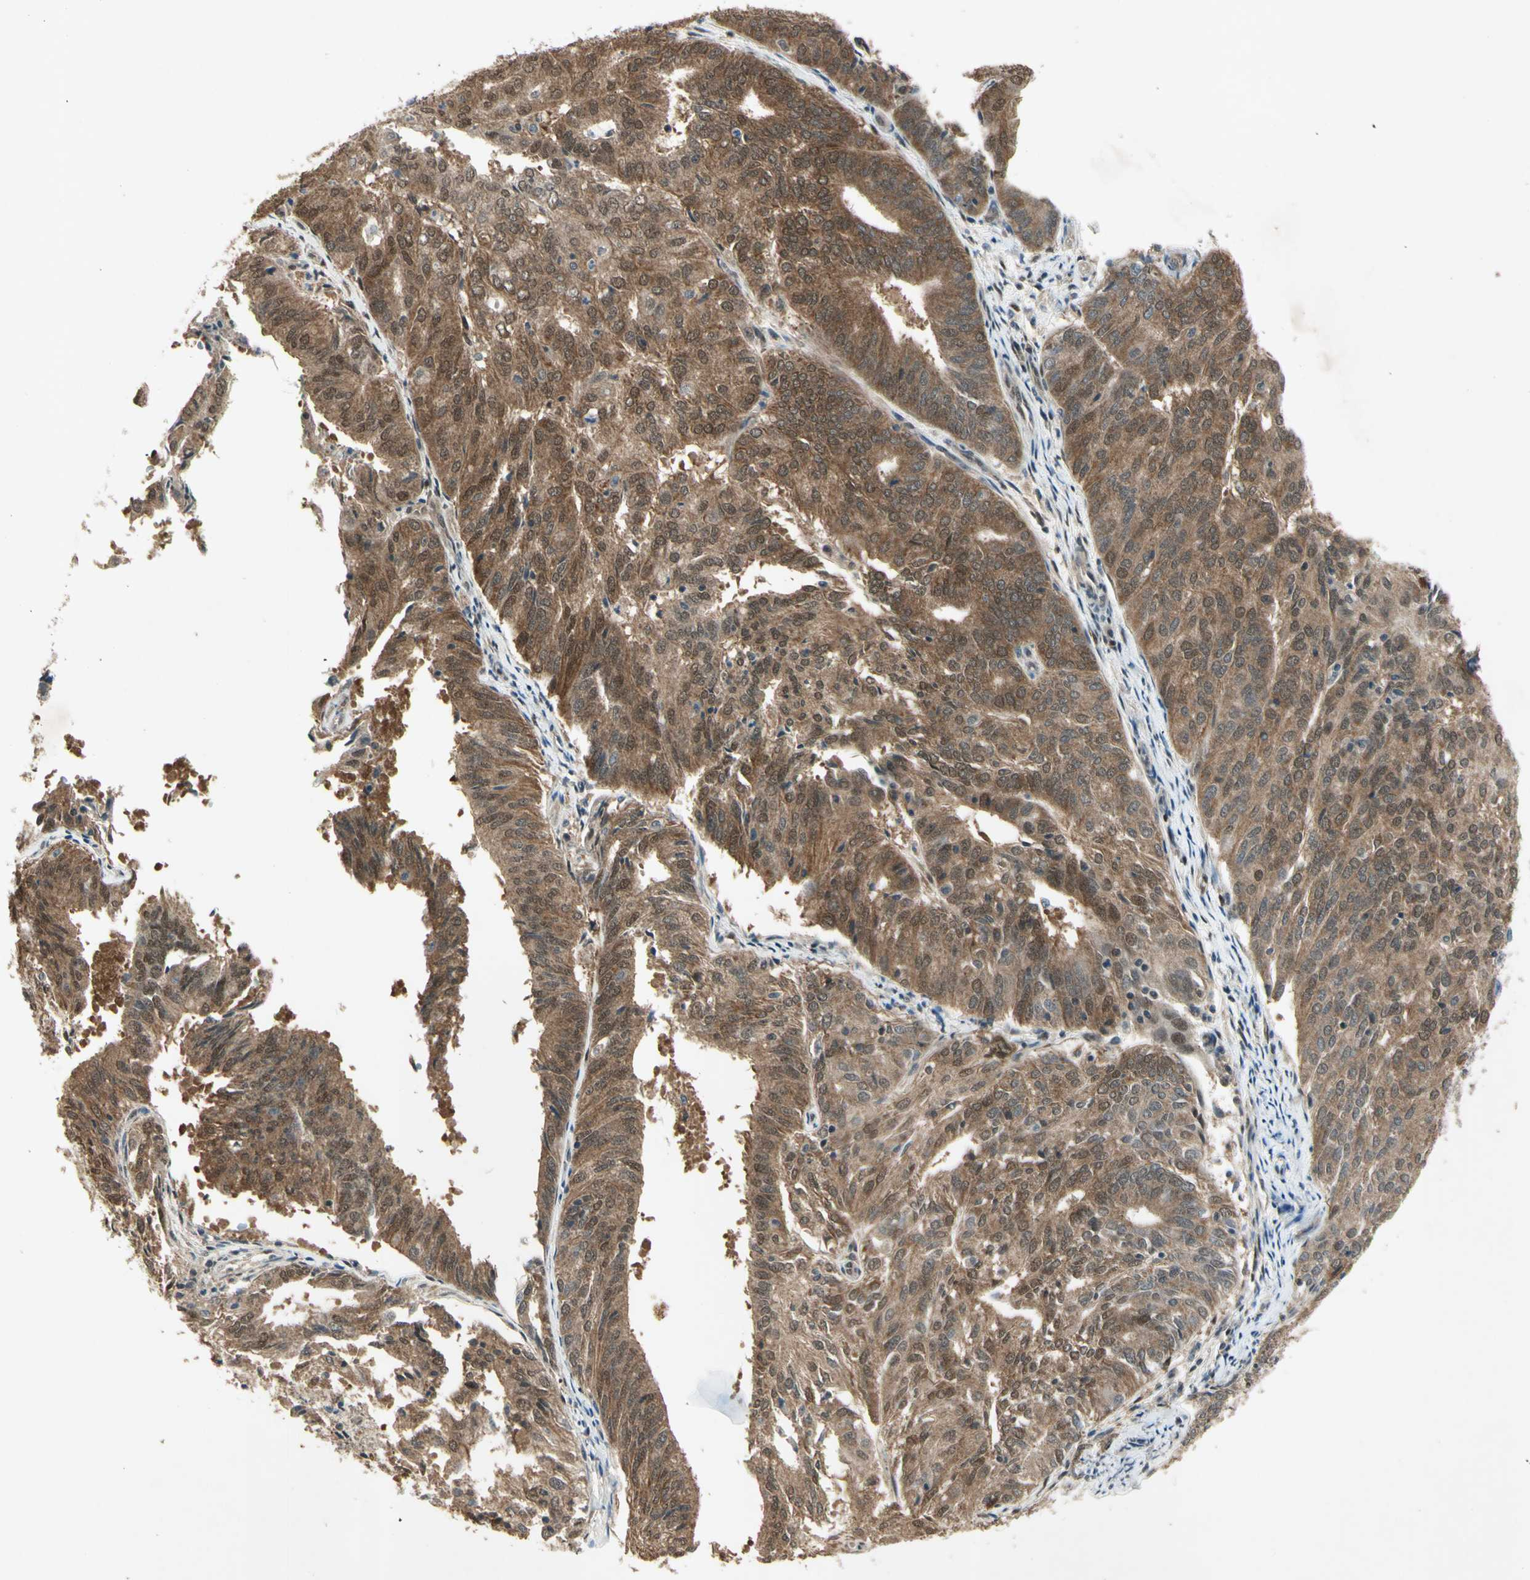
{"staining": {"intensity": "moderate", "quantity": ">75%", "location": "cytoplasmic/membranous"}, "tissue": "endometrial cancer", "cell_type": "Tumor cells", "image_type": "cancer", "snomed": [{"axis": "morphology", "description": "Adenocarcinoma, NOS"}, {"axis": "topography", "description": "Uterus"}], "caption": "Immunohistochemistry (IHC) histopathology image of endometrial cancer stained for a protein (brown), which demonstrates medium levels of moderate cytoplasmic/membranous expression in approximately >75% of tumor cells.", "gene": "PSMD5", "patient": {"sex": "female", "age": 60}}